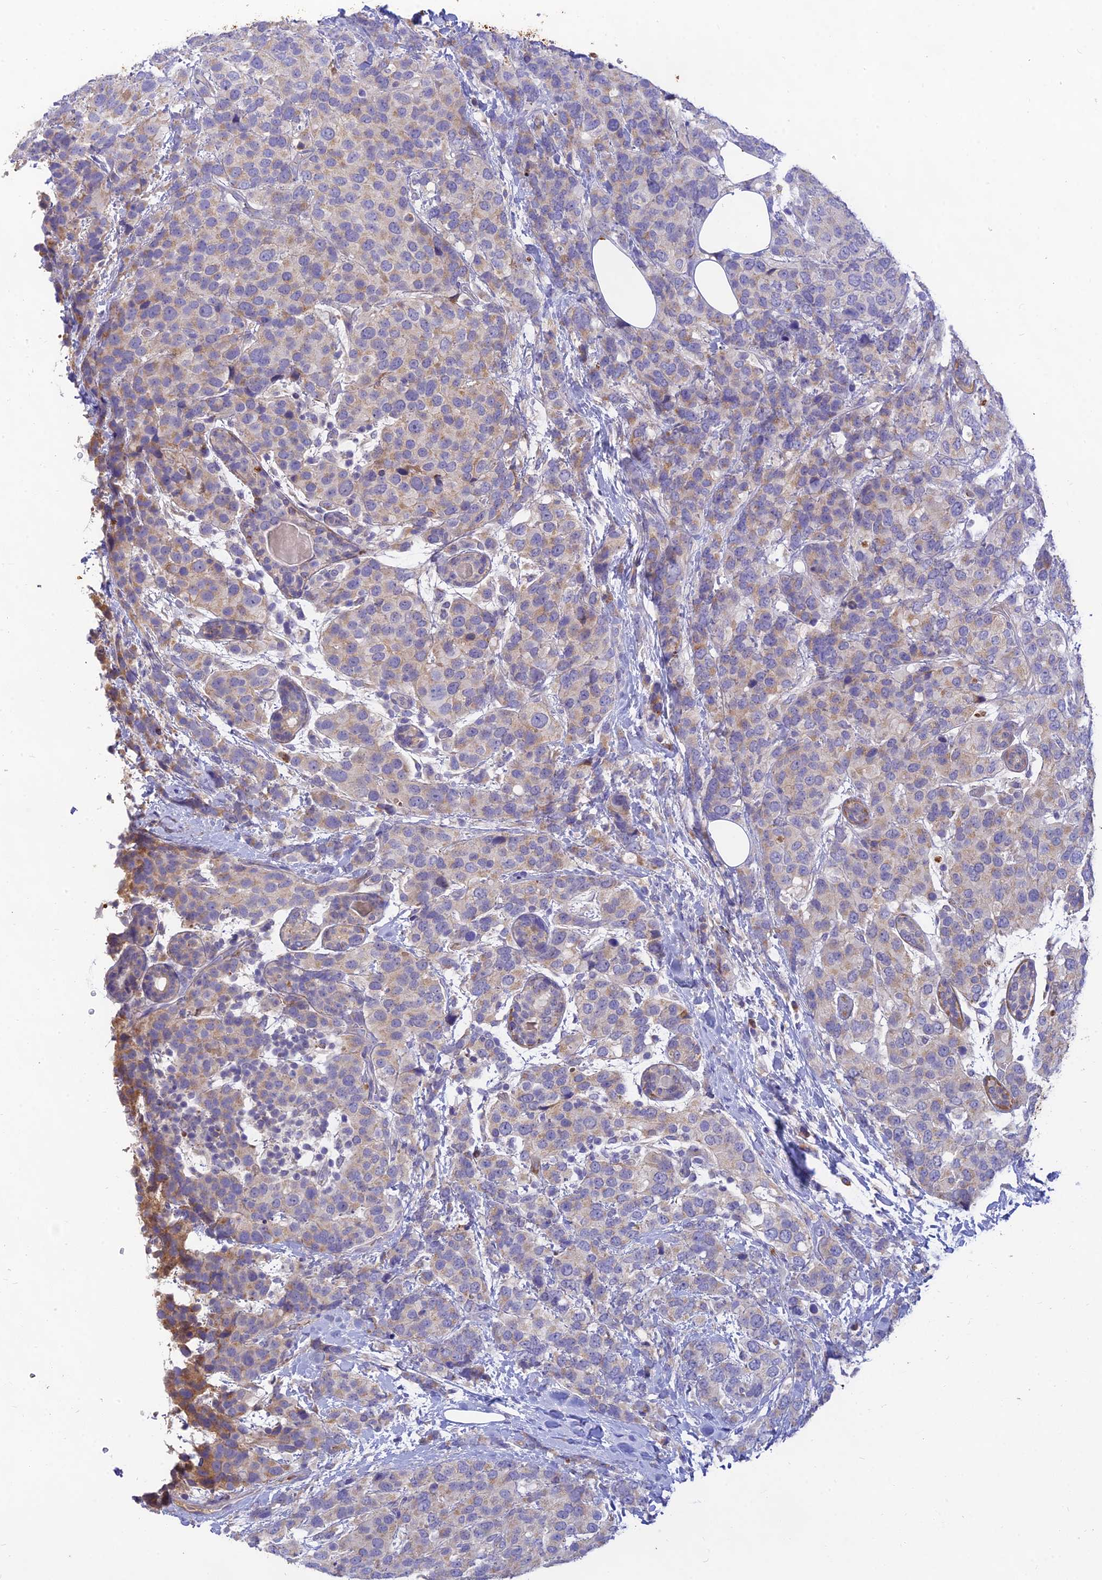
{"staining": {"intensity": "moderate", "quantity": "<25%", "location": "cytoplasmic/membranous"}, "tissue": "breast cancer", "cell_type": "Tumor cells", "image_type": "cancer", "snomed": [{"axis": "morphology", "description": "Lobular carcinoma"}, {"axis": "topography", "description": "Breast"}], "caption": "A histopathology image of lobular carcinoma (breast) stained for a protein demonstrates moderate cytoplasmic/membranous brown staining in tumor cells.", "gene": "ACSM5", "patient": {"sex": "female", "age": 59}}